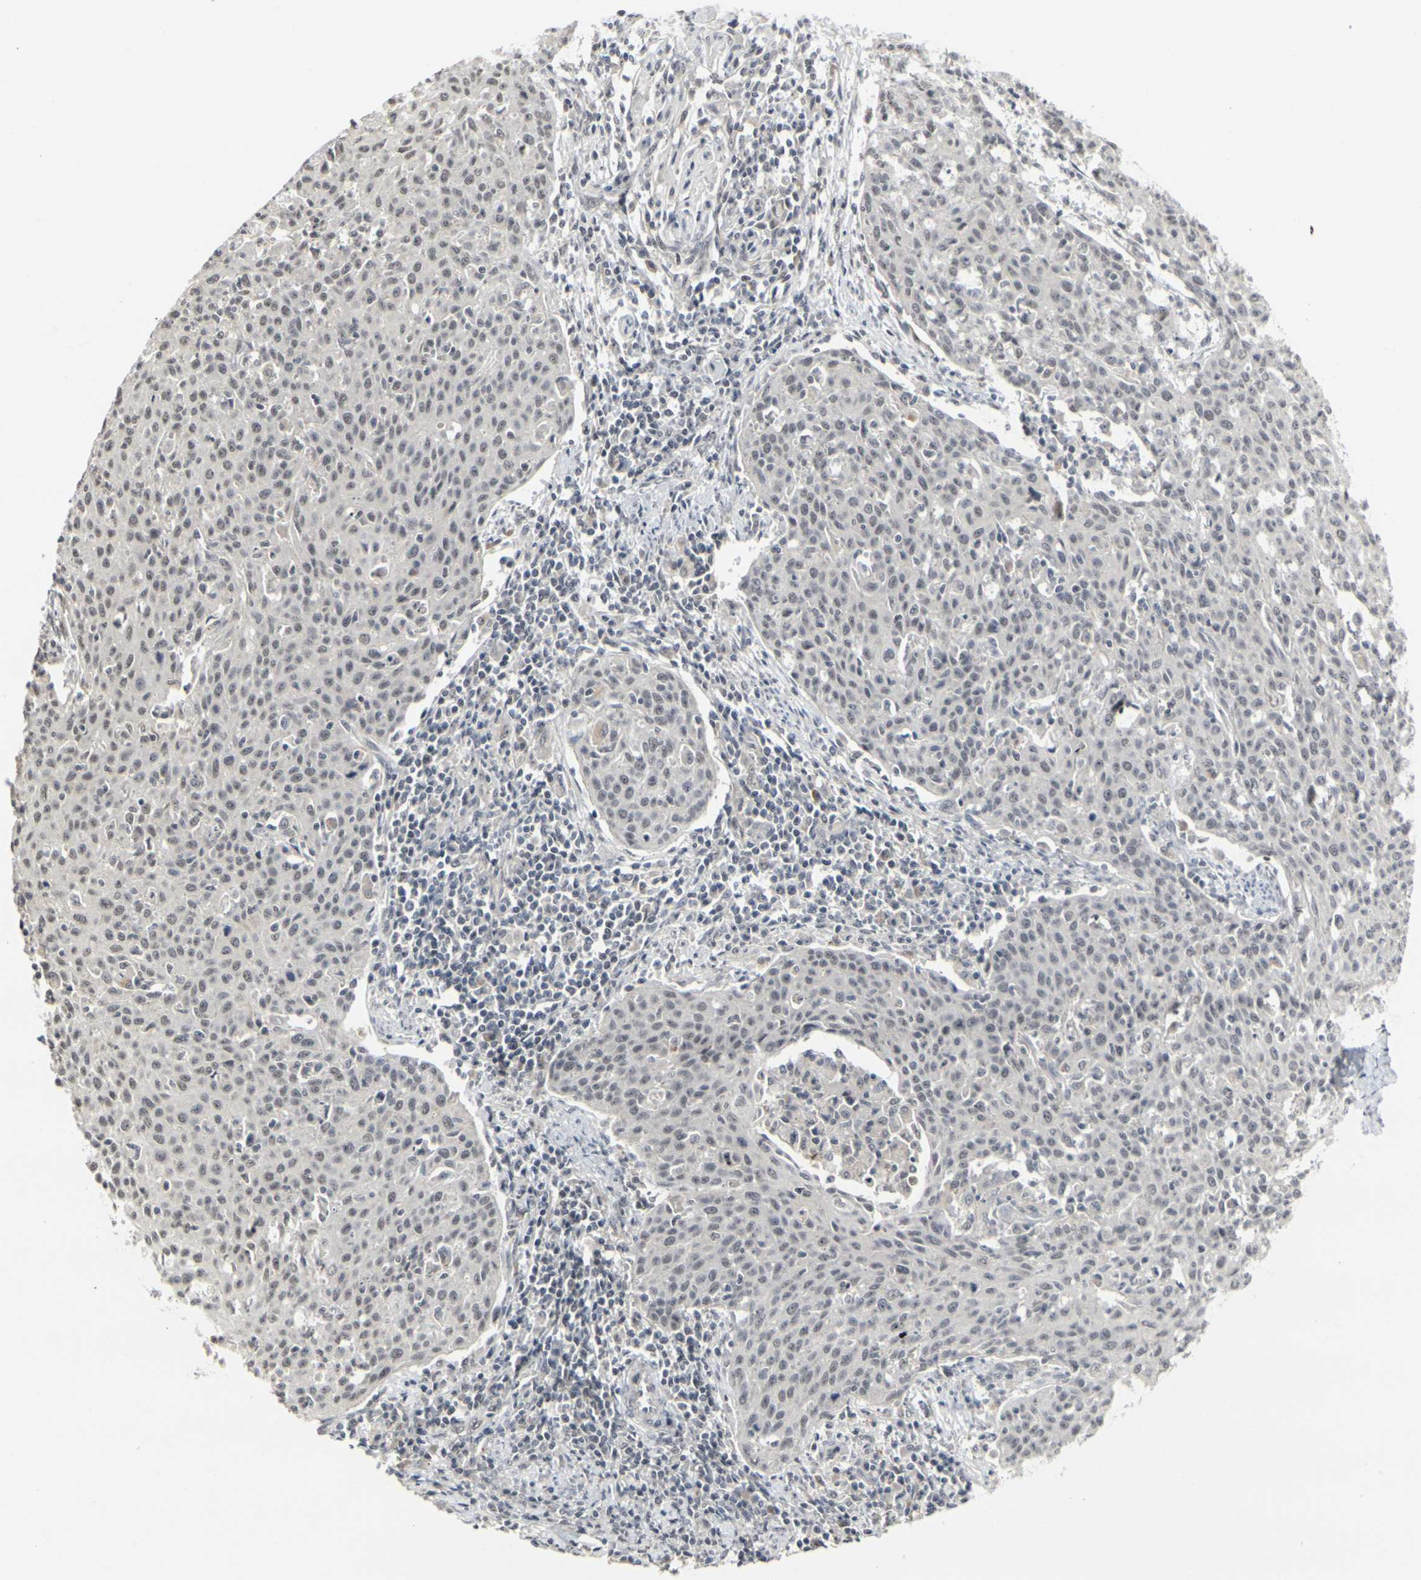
{"staining": {"intensity": "weak", "quantity": "<25%", "location": "nuclear"}, "tissue": "cervical cancer", "cell_type": "Tumor cells", "image_type": "cancer", "snomed": [{"axis": "morphology", "description": "Squamous cell carcinoma, NOS"}, {"axis": "topography", "description": "Cervix"}], "caption": "Human cervical cancer (squamous cell carcinoma) stained for a protein using immunohistochemistry (IHC) exhibits no positivity in tumor cells.", "gene": "GPR19", "patient": {"sex": "female", "age": 38}}